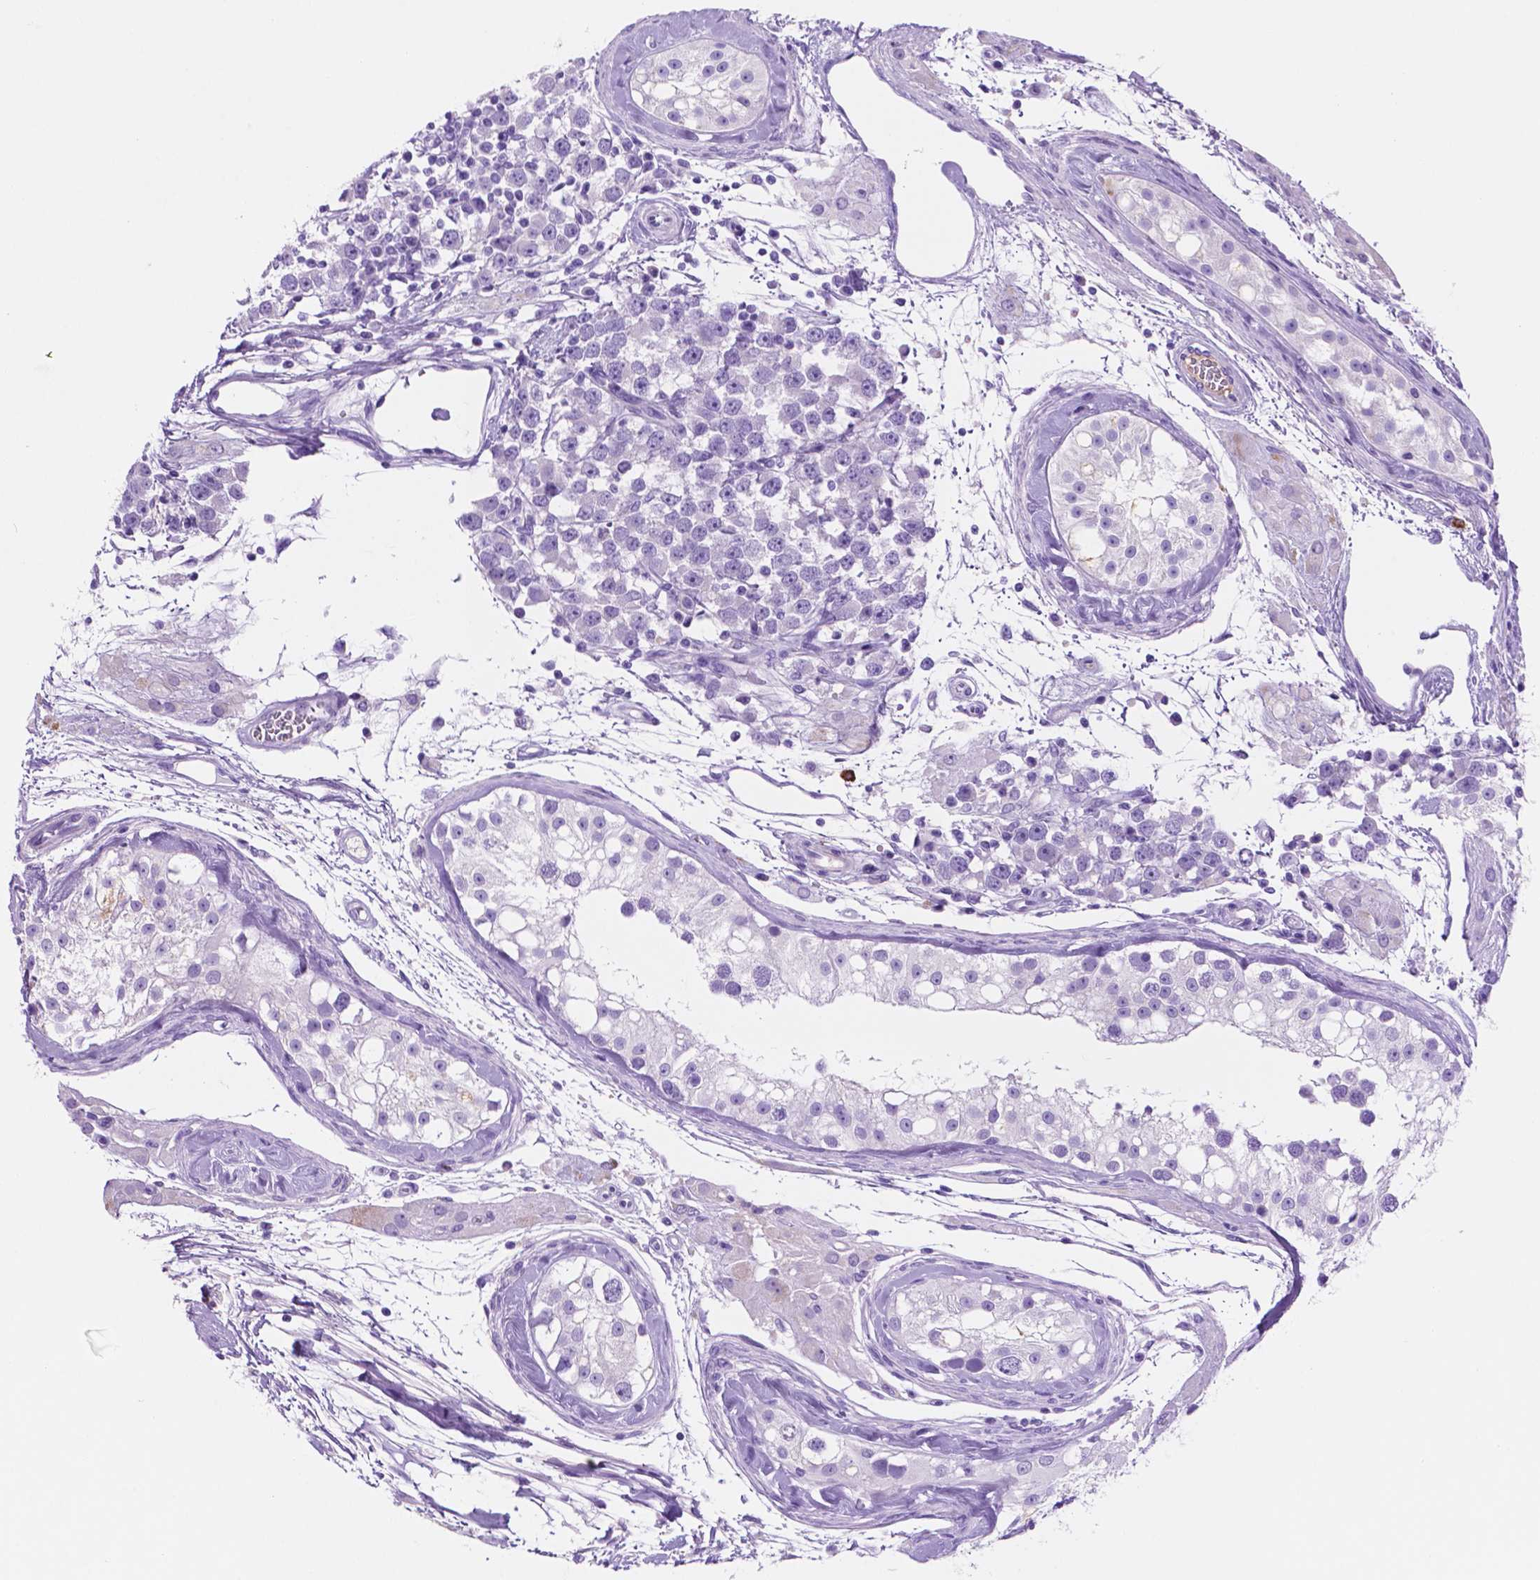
{"staining": {"intensity": "negative", "quantity": "none", "location": "none"}, "tissue": "testis cancer", "cell_type": "Tumor cells", "image_type": "cancer", "snomed": [{"axis": "morphology", "description": "Seminoma, NOS"}, {"axis": "topography", "description": "Testis"}], "caption": "This is an IHC histopathology image of seminoma (testis). There is no staining in tumor cells.", "gene": "FOXB2", "patient": {"sex": "male", "age": 34}}